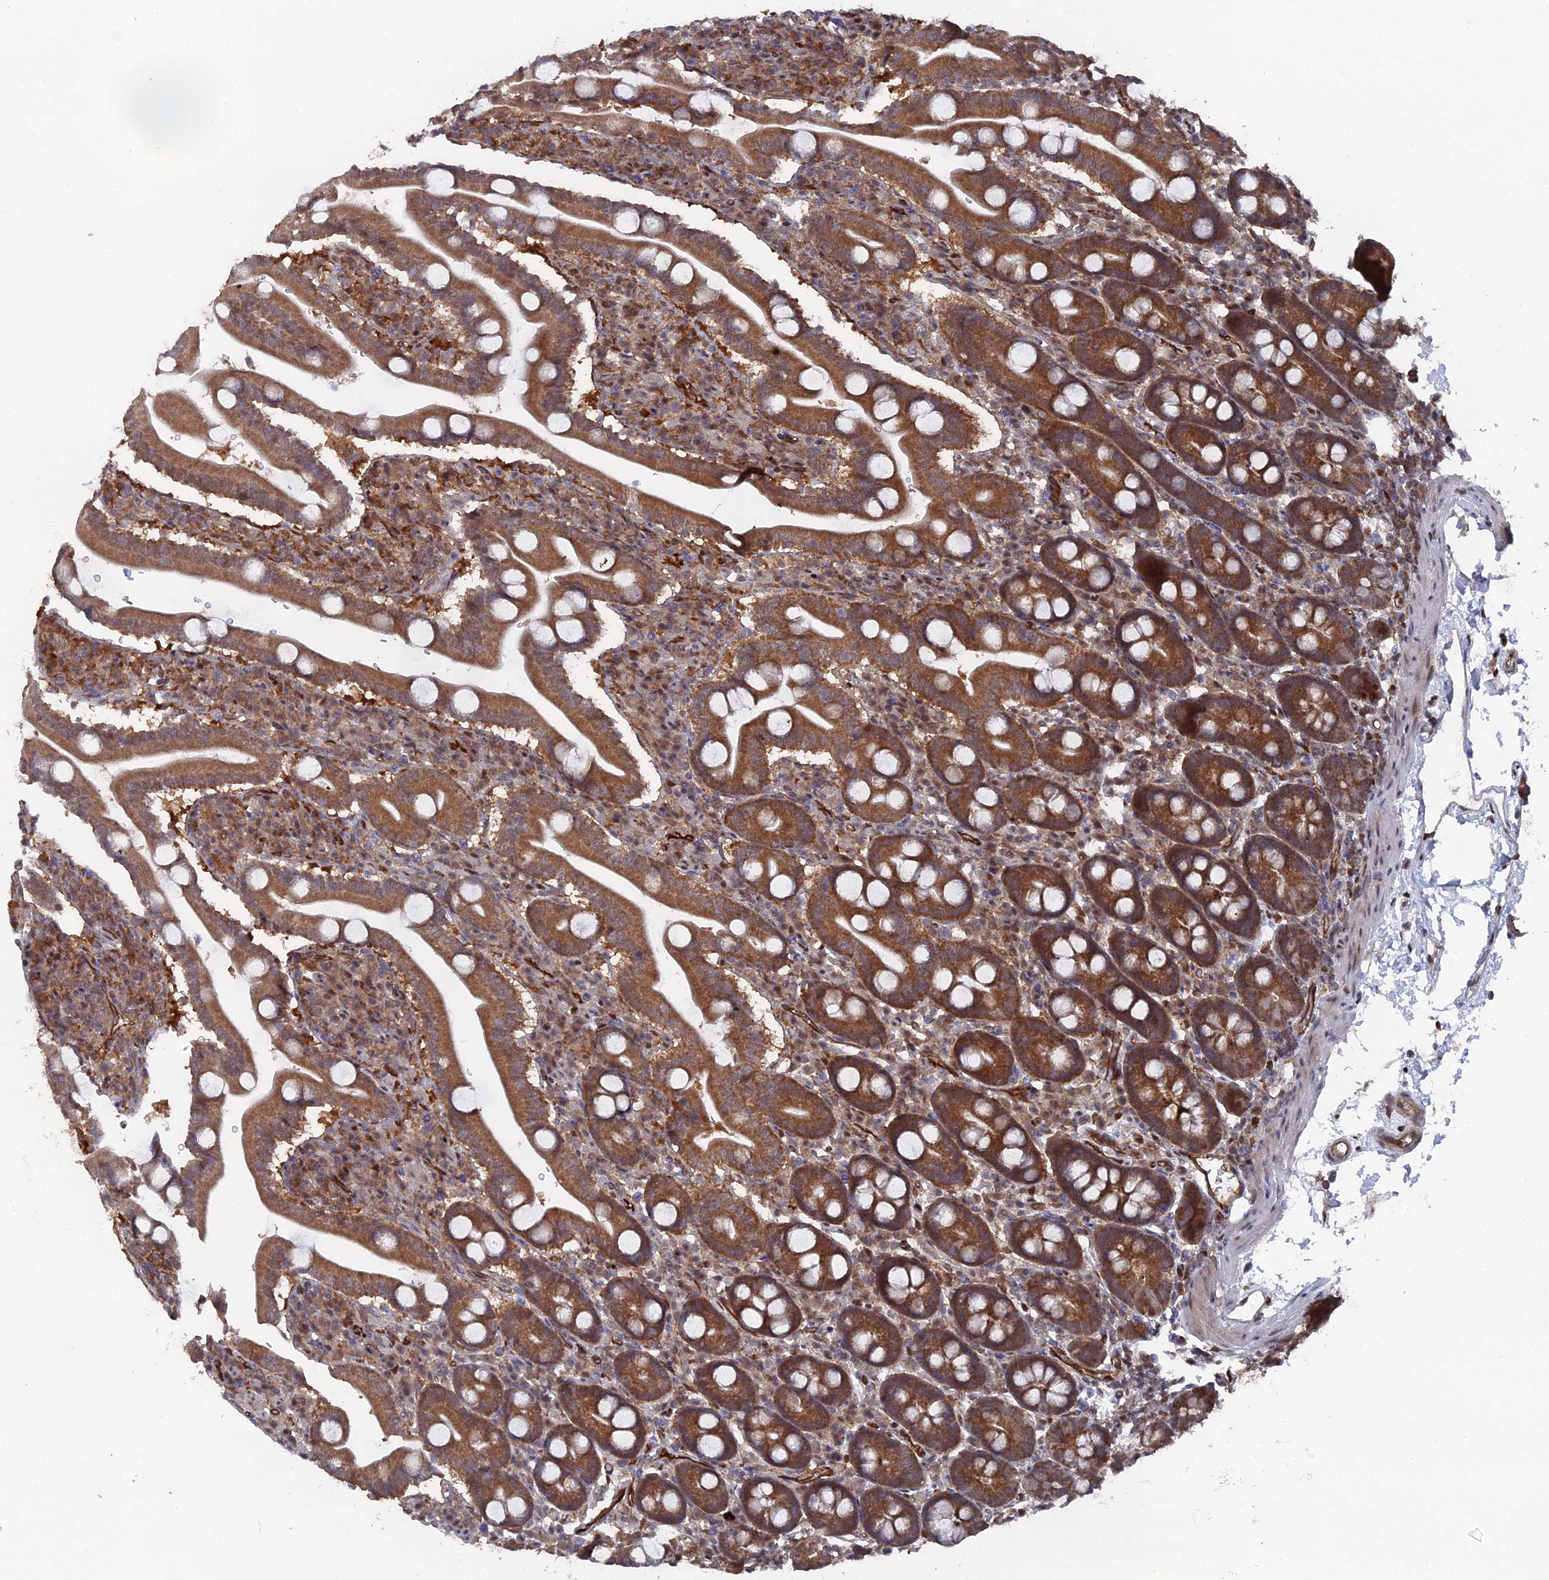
{"staining": {"intensity": "strong", "quantity": ">75%", "location": "cytoplasmic/membranous"}, "tissue": "duodenum", "cell_type": "Glandular cells", "image_type": "normal", "snomed": [{"axis": "morphology", "description": "Normal tissue, NOS"}, {"axis": "topography", "description": "Duodenum"}], "caption": "This image shows IHC staining of normal duodenum, with high strong cytoplasmic/membranous staining in approximately >75% of glandular cells.", "gene": "UNC5D", "patient": {"sex": "male", "age": 35}}